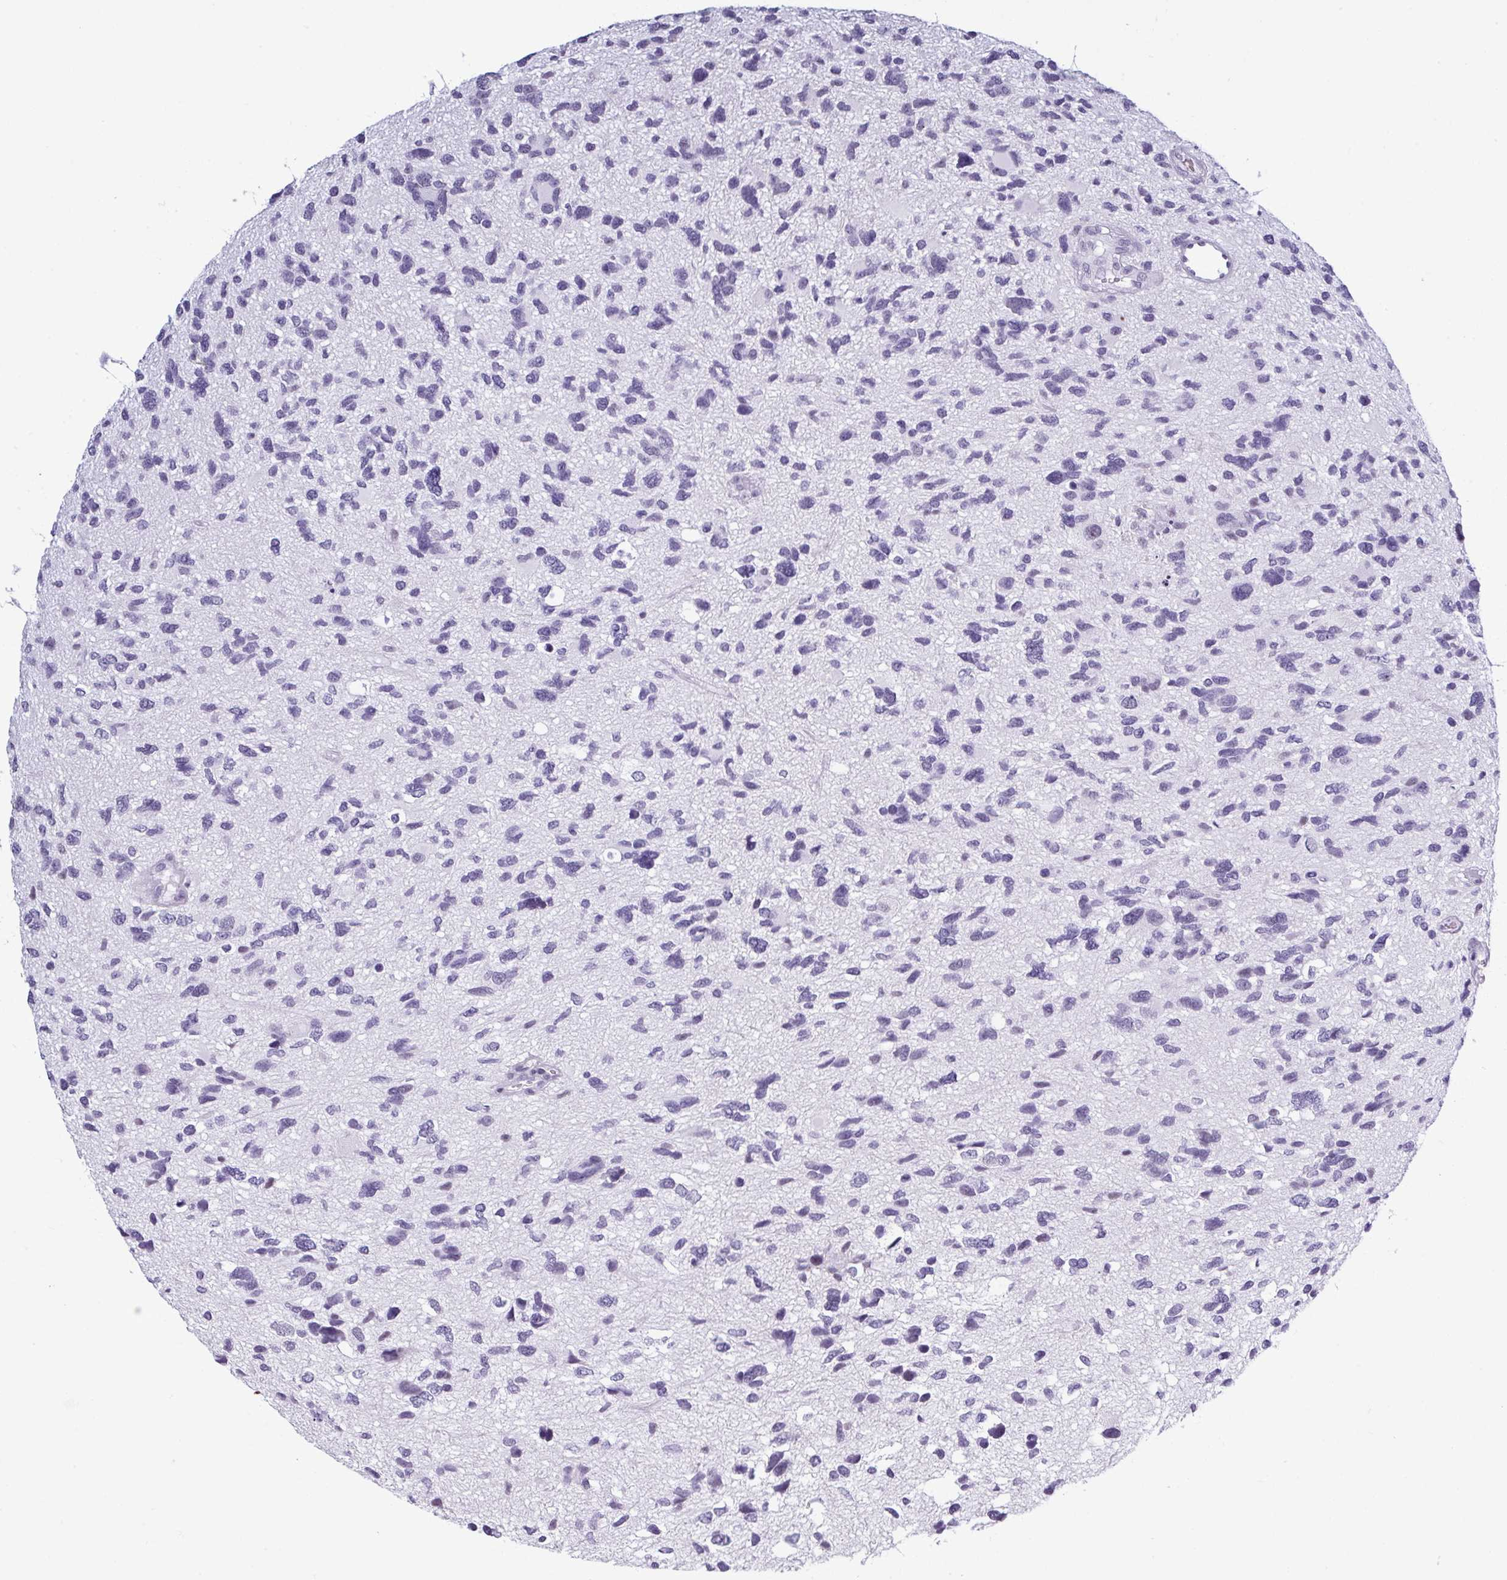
{"staining": {"intensity": "negative", "quantity": "none", "location": "none"}, "tissue": "glioma", "cell_type": "Tumor cells", "image_type": "cancer", "snomed": [{"axis": "morphology", "description": "Glioma, malignant, High grade"}, {"axis": "topography", "description": "Brain"}], "caption": "Tumor cells show no significant staining in malignant high-grade glioma.", "gene": "SRGAP1", "patient": {"sex": "female", "age": 11}}